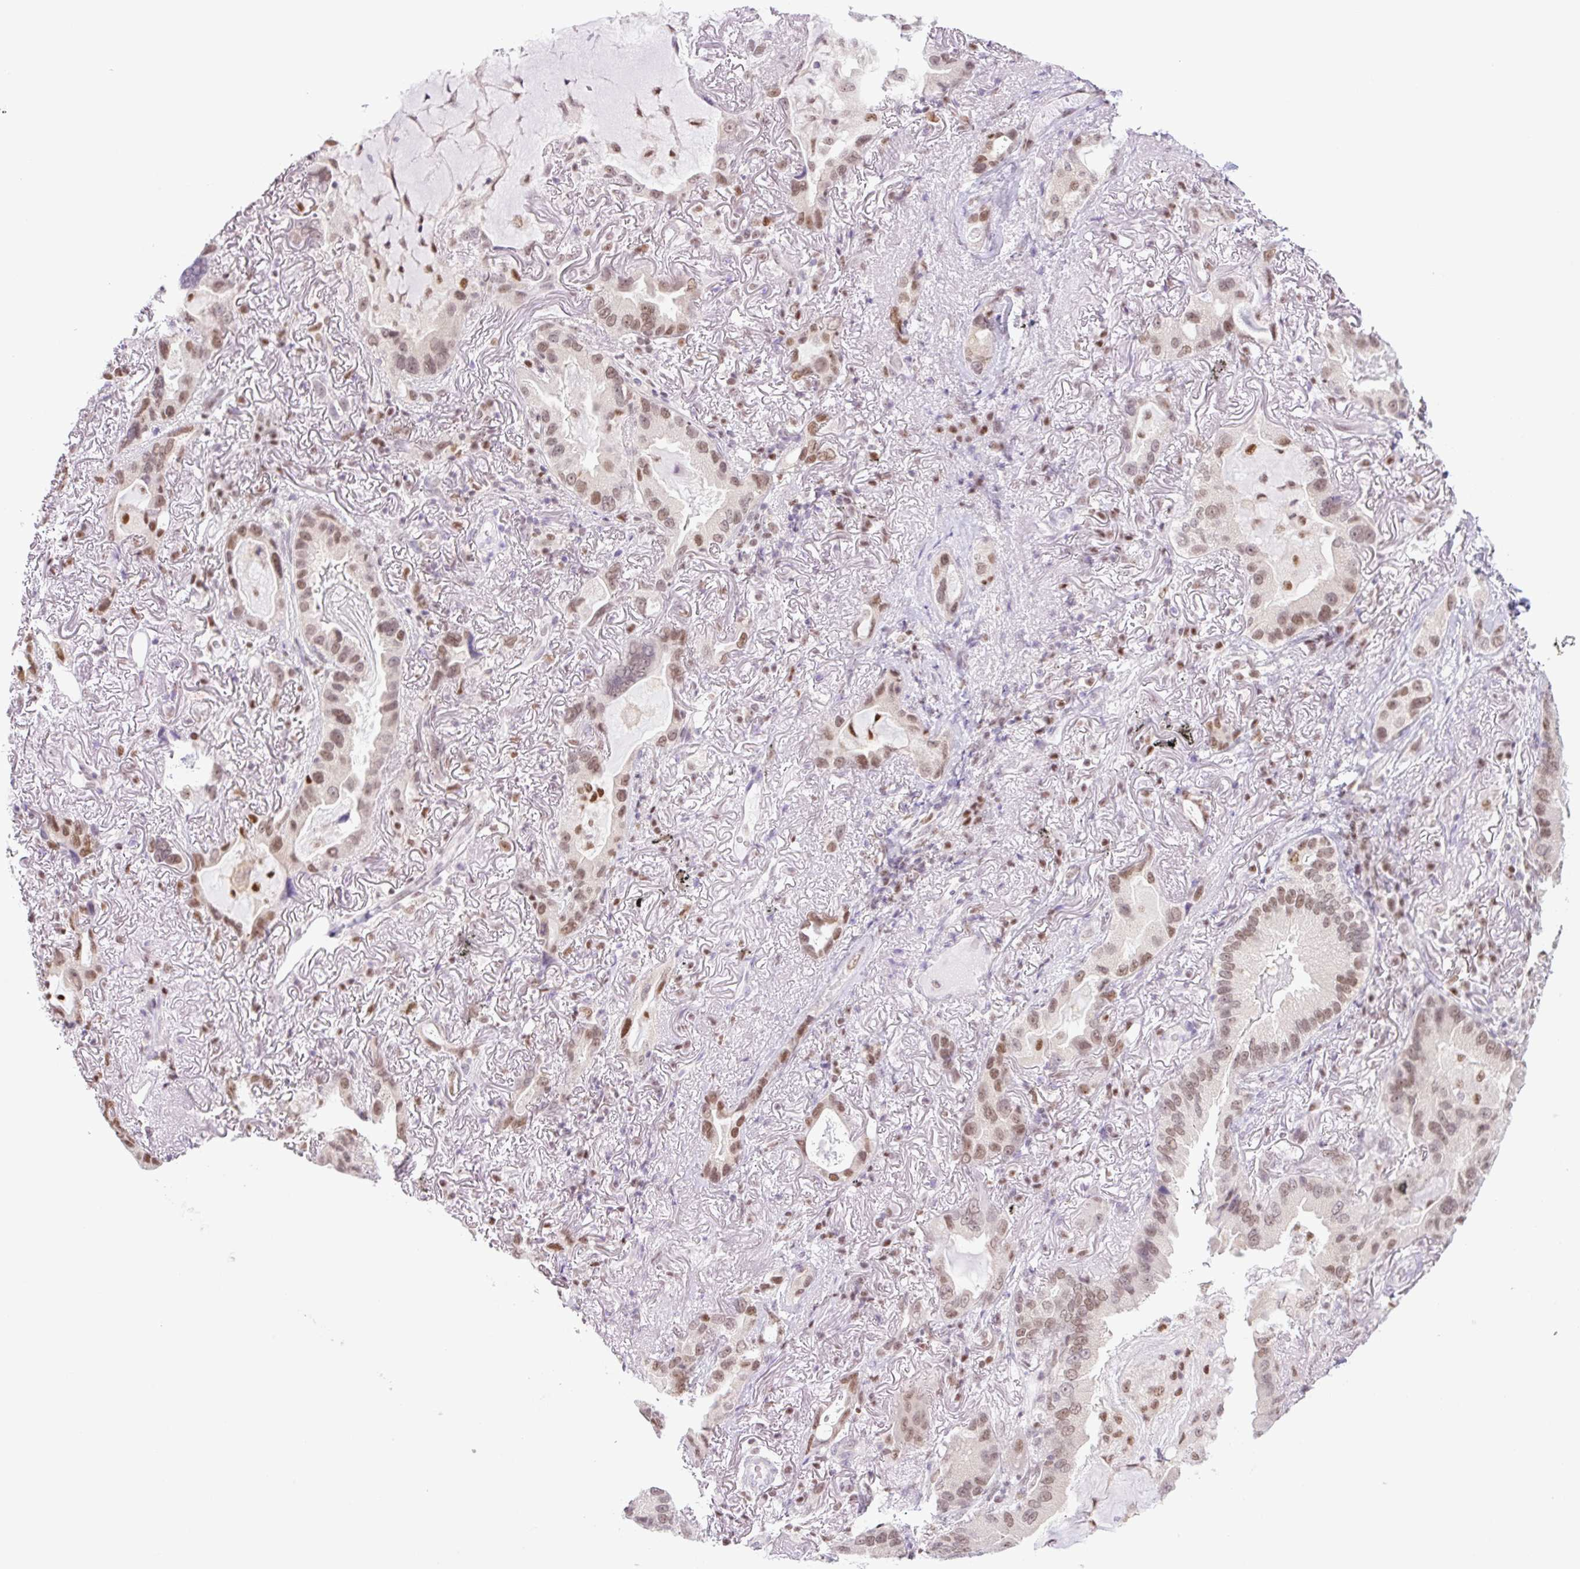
{"staining": {"intensity": "moderate", "quantity": ">75%", "location": "nuclear"}, "tissue": "lung cancer", "cell_type": "Tumor cells", "image_type": "cancer", "snomed": [{"axis": "morphology", "description": "Adenocarcinoma, NOS"}, {"axis": "topography", "description": "Lung"}], "caption": "The micrograph exhibits a brown stain indicating the presence of a protein in the nuclear of tumor cells in lung cancer. The protein of interest is stained brown, and the nuclei are stained in blue (DAB (3,3'-diaminobenzidine) IHC with brightfield microscopy, high magnification).", "gene": "TLE3", "patient": {"sex": "female", "age": 69}}